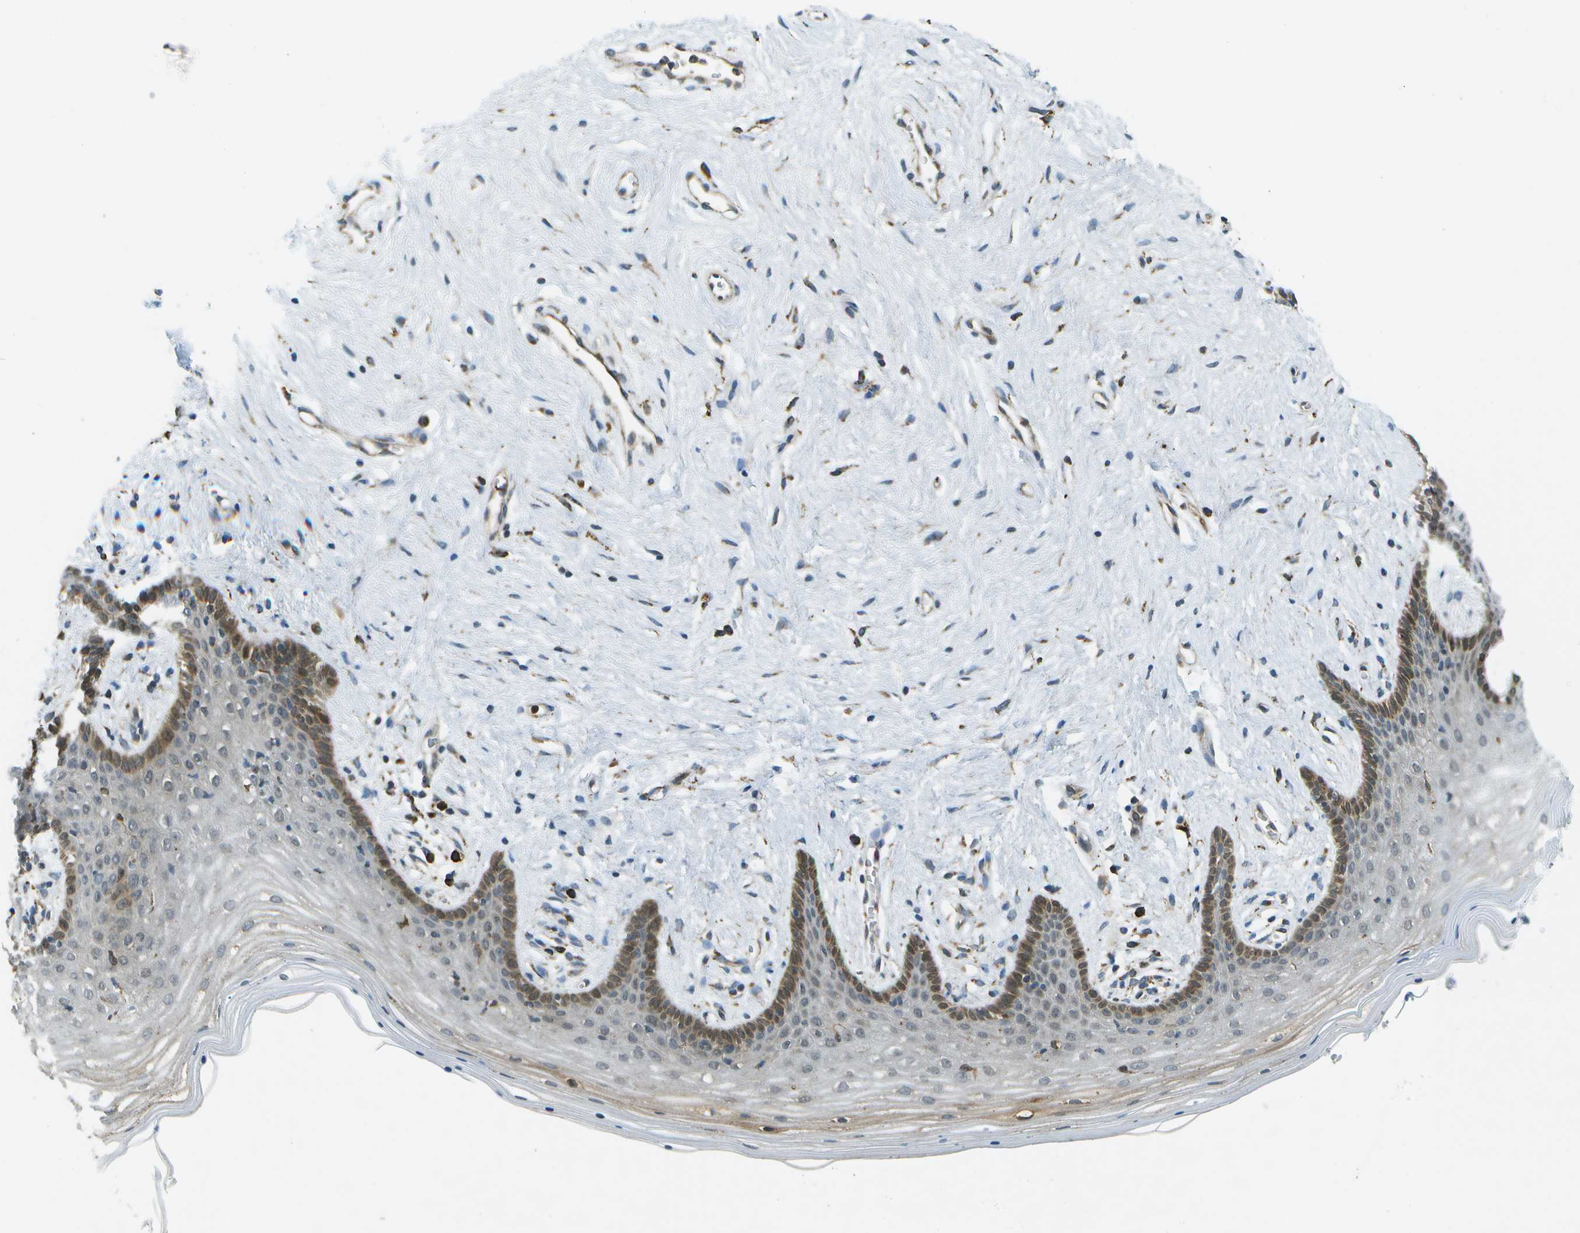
{"staining": {"intensity": "moderate", "quantity": "<25%", "location": "cytoplasmic/membranous"}, "tissue": "vagina", "cell_type": "Squamous epithelial cells", "image_type": "normal", "snomed": [{"axis": "morphology", "description": "Normal tissue, NOS"}, {"axis": "topography", "description": "Vagina"}], "caption": "Immunohistochemistry (IHC) (DAB) staining of normal vagina demonstrates moderate cytoplasmic/membranous protein positivity in approximately <25% of squamous epithelial cells. (Brightfield microscopy of DAB IHC at high magnification).", "gene": "USP30", "patient": {"sex": "female", "age": 44}}